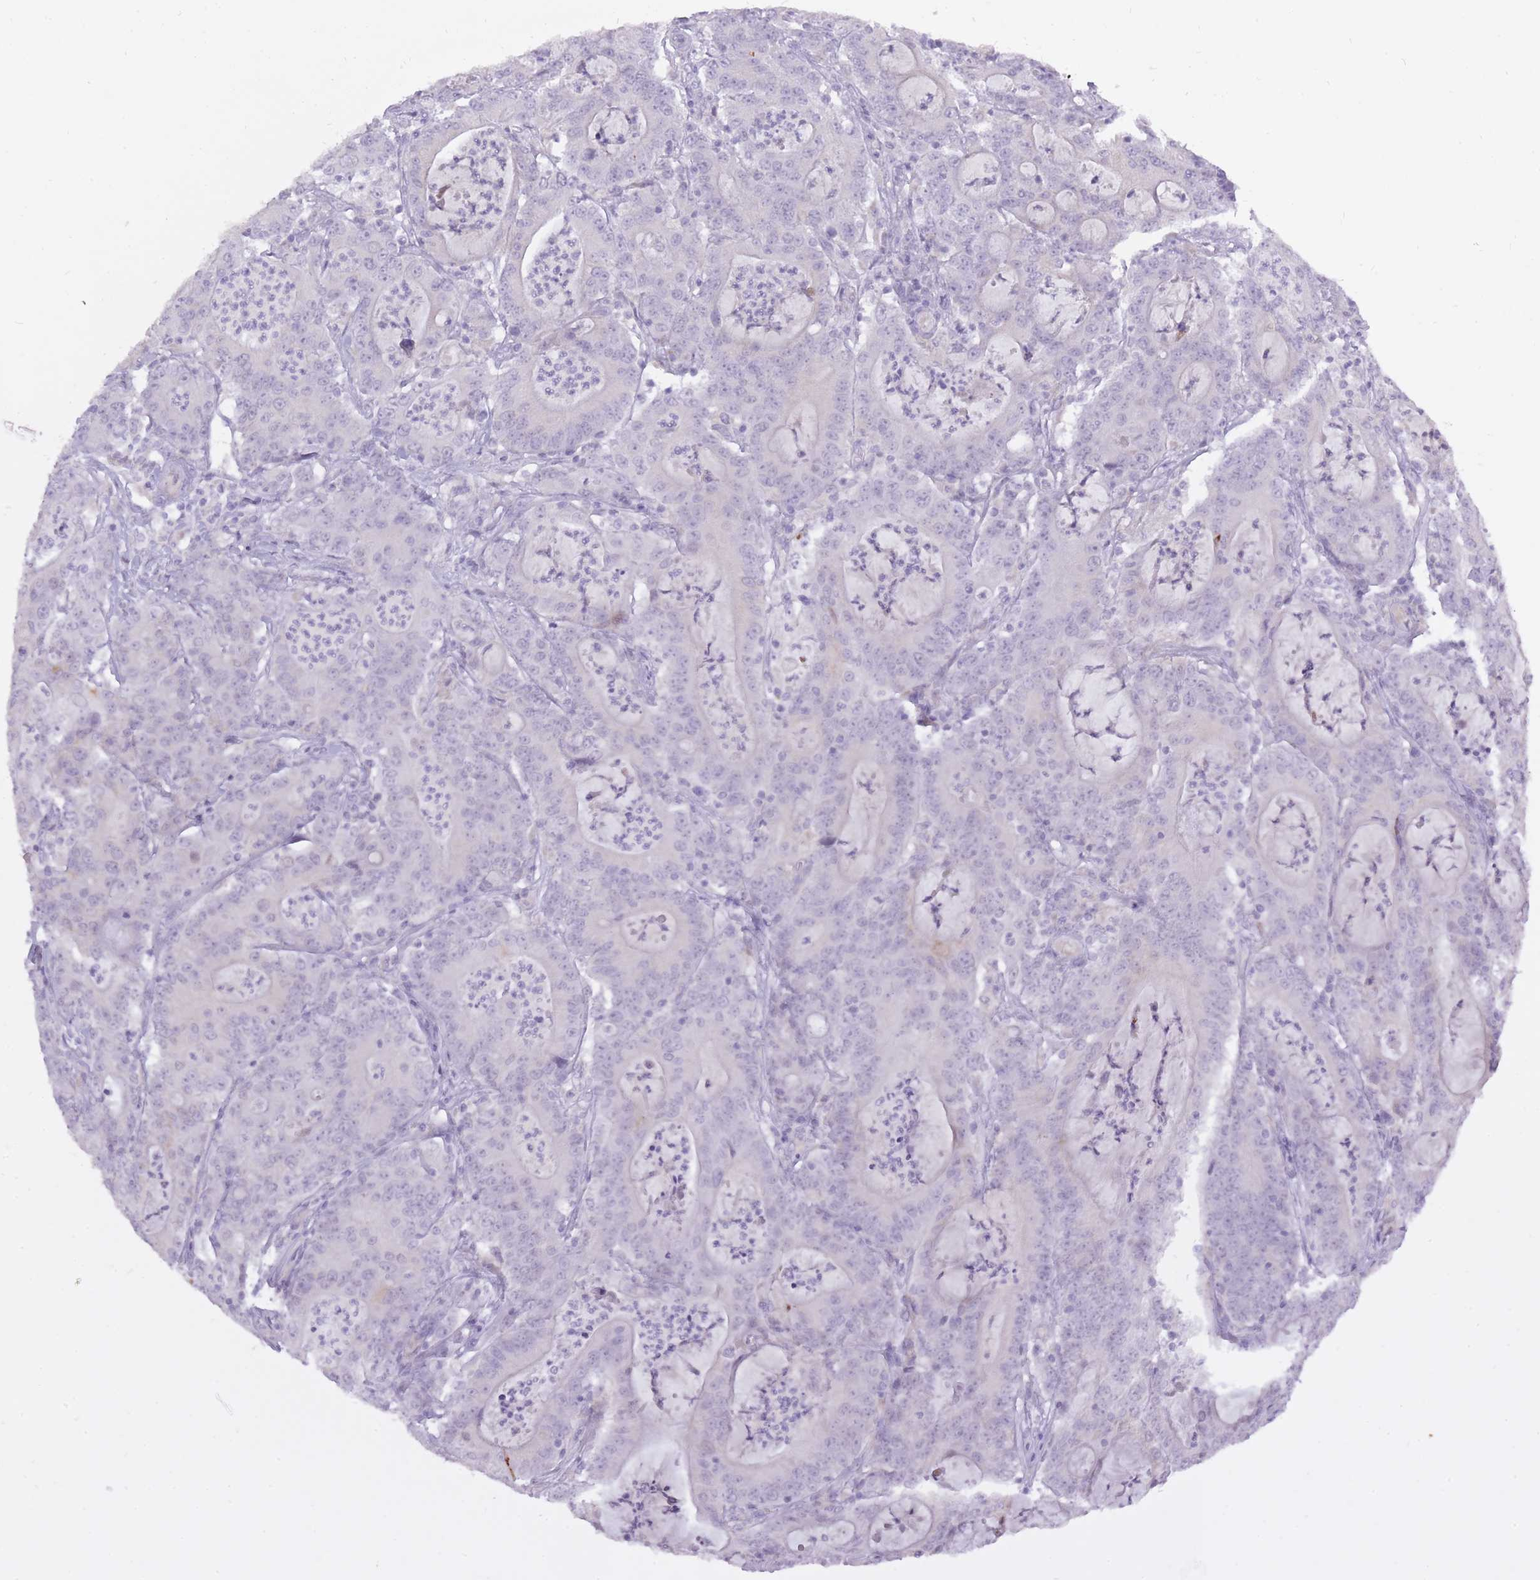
{"staining": {"intensity": "moderate", "quantity": "<25%", "location": "cytoplasmic/membranous"}, "tissue": "colorectal cancer", "cell_type": "Tumor cells", "image_type": "cancer", "snomed": [{"axis": "morphology", "description": "Adenocarcinoma, NOS"}, {"axis": "topography", "description": "Colon"}], "caption": "The image shows a brown stain indicating the presence of a protein in the cytoplasmic/membranous of tumor cells in adenocarcinoma (colorectal).", "gene": "BDKRB2", "patient": {"sex": "male", "age": 83}}